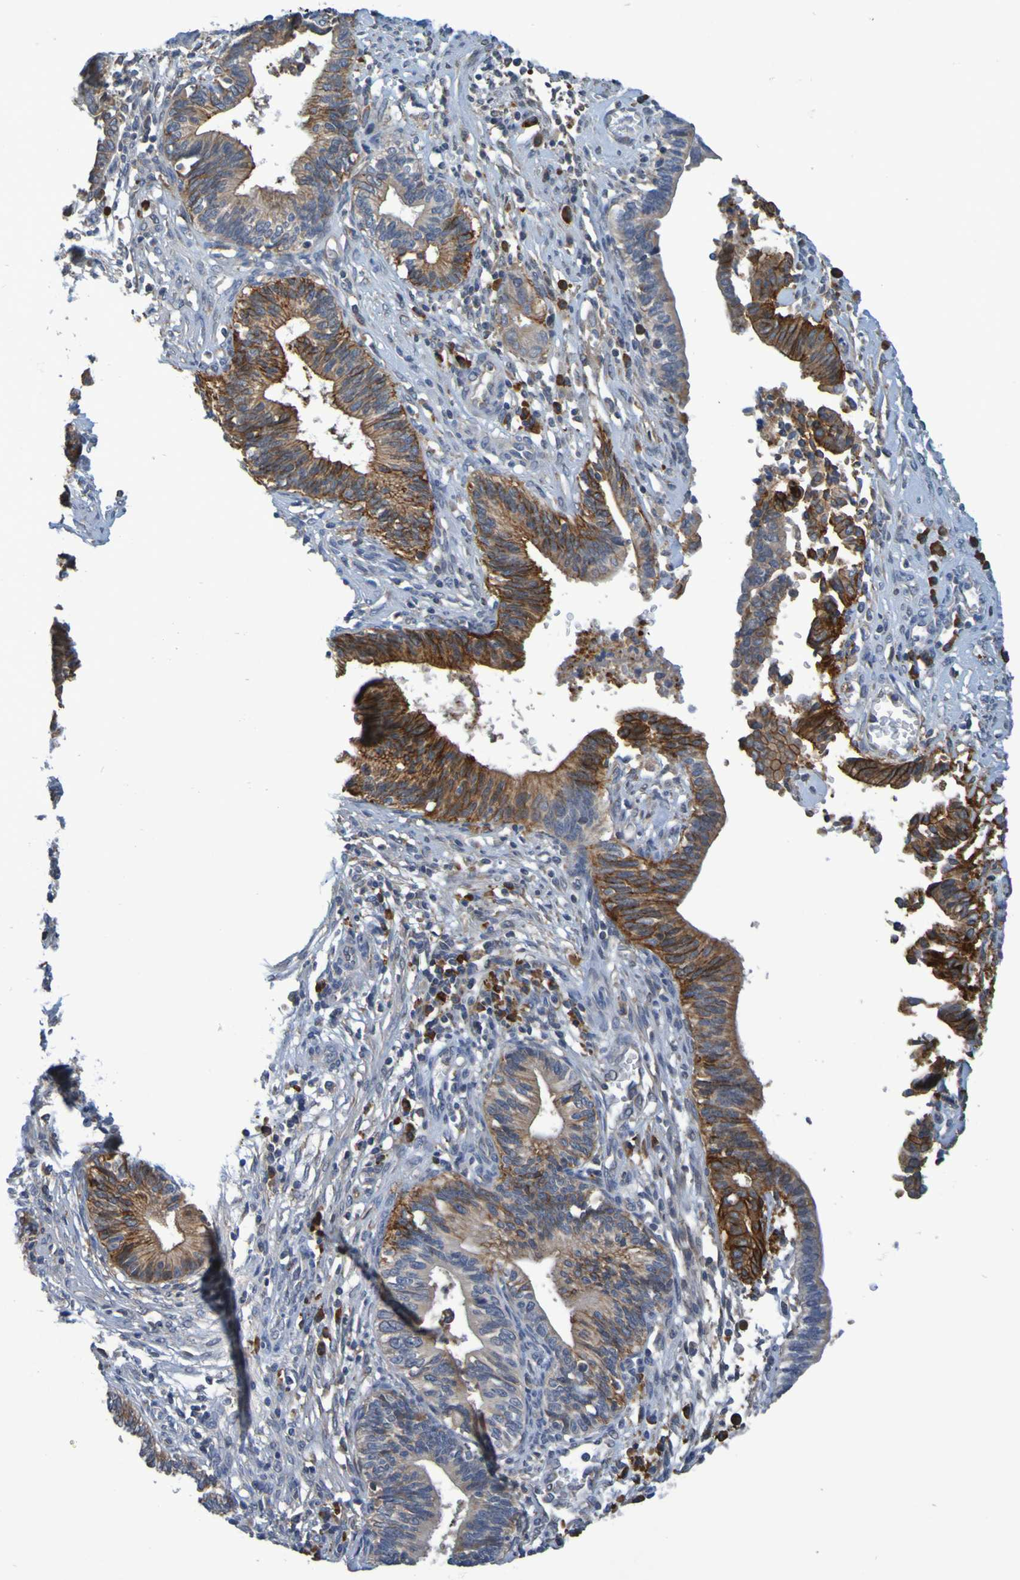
{"staining": {"intensity": "strong", "quantity": ">75%", "location": "cytoplasmic/membranous"}, "tissue": "cervical cancer", "cell_type": "Tumor cells", "image_type": "cancer", "snomed": [{"axis": "morphology", "description": "Adenocarcinoma, NOS"}, {"axis": "topography", "description": "Cervix"}], "caption": "Brown immunohistochemical staining in human cervical adenocarcinoma exhibits strong cytoplasmic/membranous positivity in about >75% of tumor cells.", "gene": "CLDN18", "patient": {"sex": "female", "age": 44}}